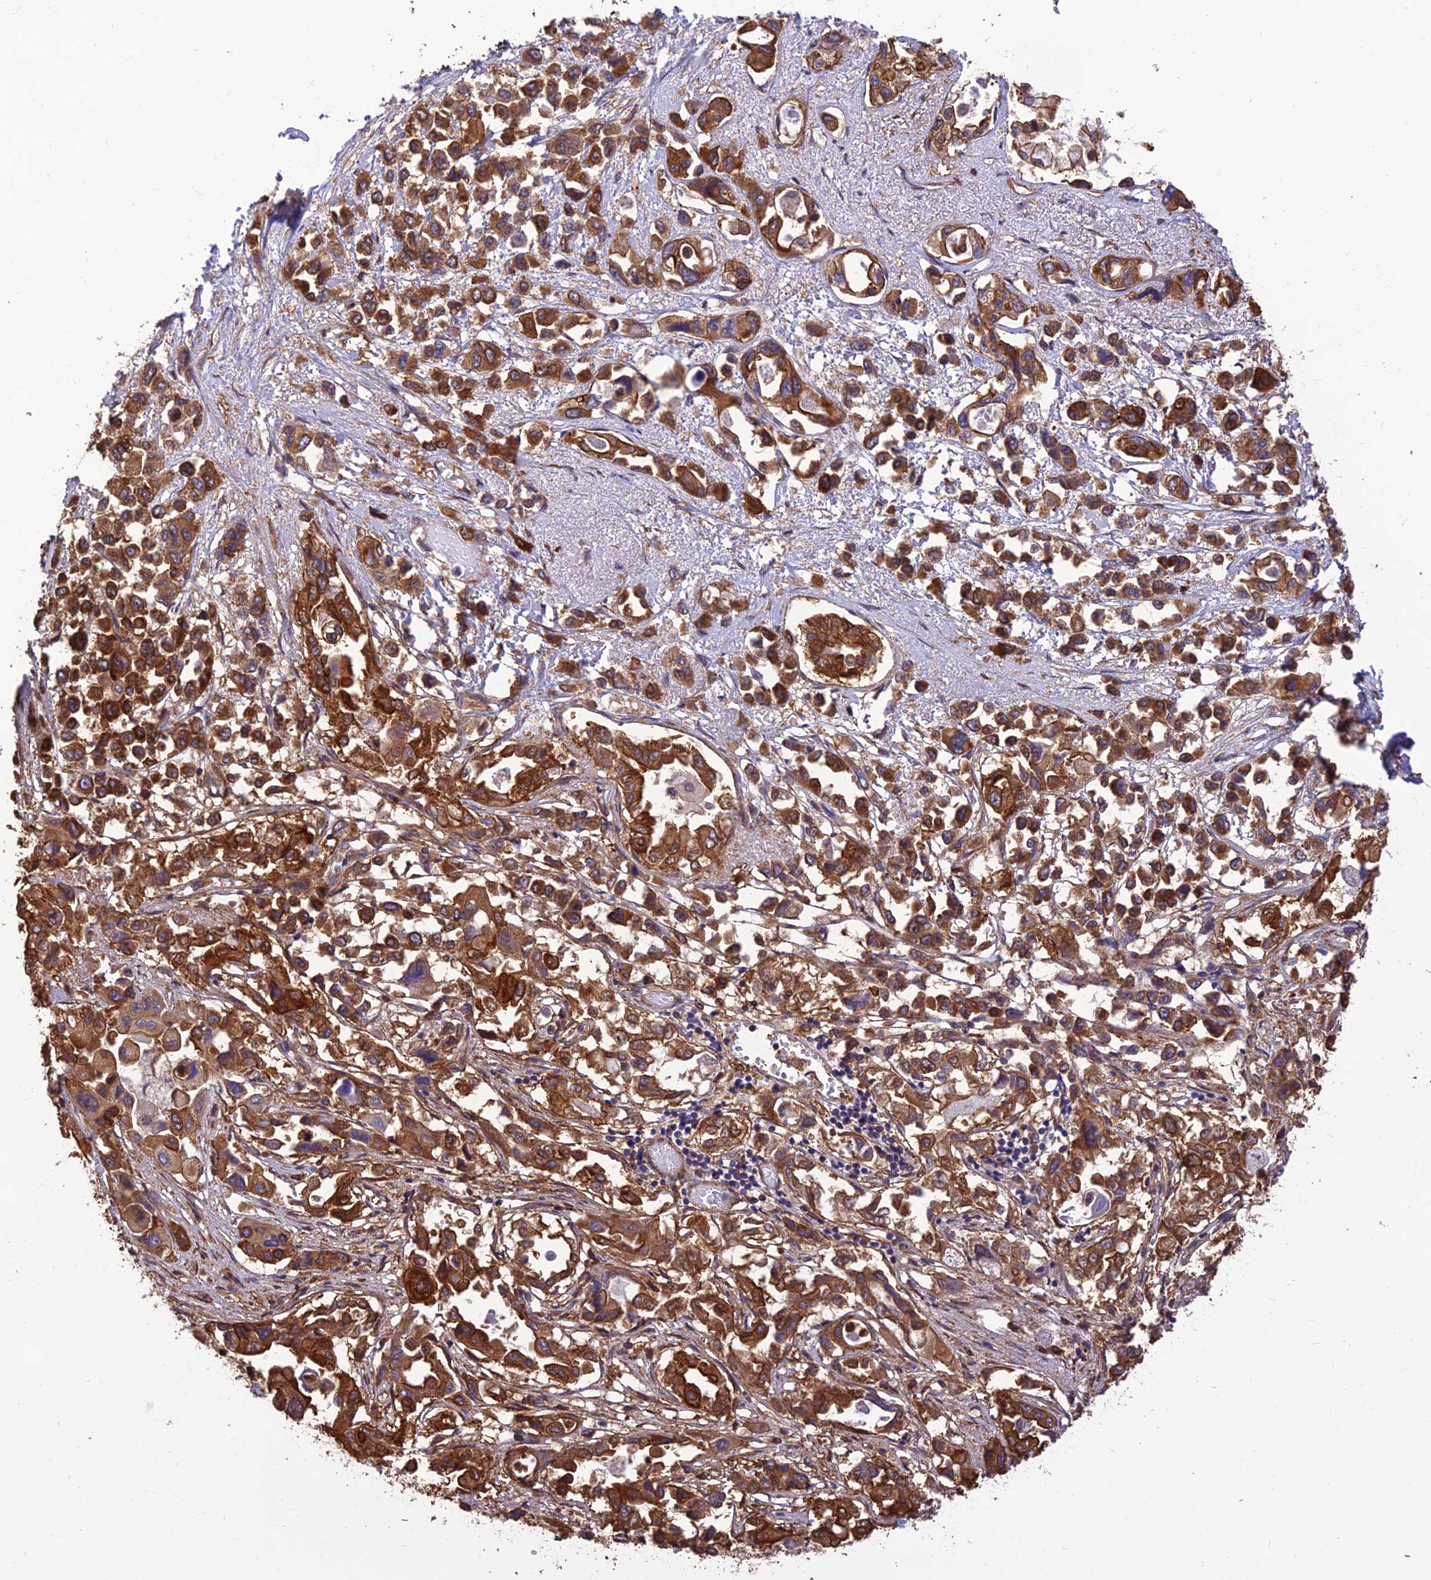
{"staining": {"intensity": "strong", "quantity": ">75%", "location": "cytoplasmic/membranous"}, "tissue": "pancreatic cancer", "cell_type": "Tumor cells", "image_type": "cancer", "snomed": [{"axis": "morphology", "description": "Adenocarcinoma, NOS"}, {"axis": "topography", "description": "Pancreas"}], "caption": "Pancreatic adenocarcinoma stained with a brown dye demonstrates strong cytoplasmic/membranous positive staining in approximately >75% of tumor cells.", "gene": "HPSE2", "patient": {"sex": "male", "age": 92}}